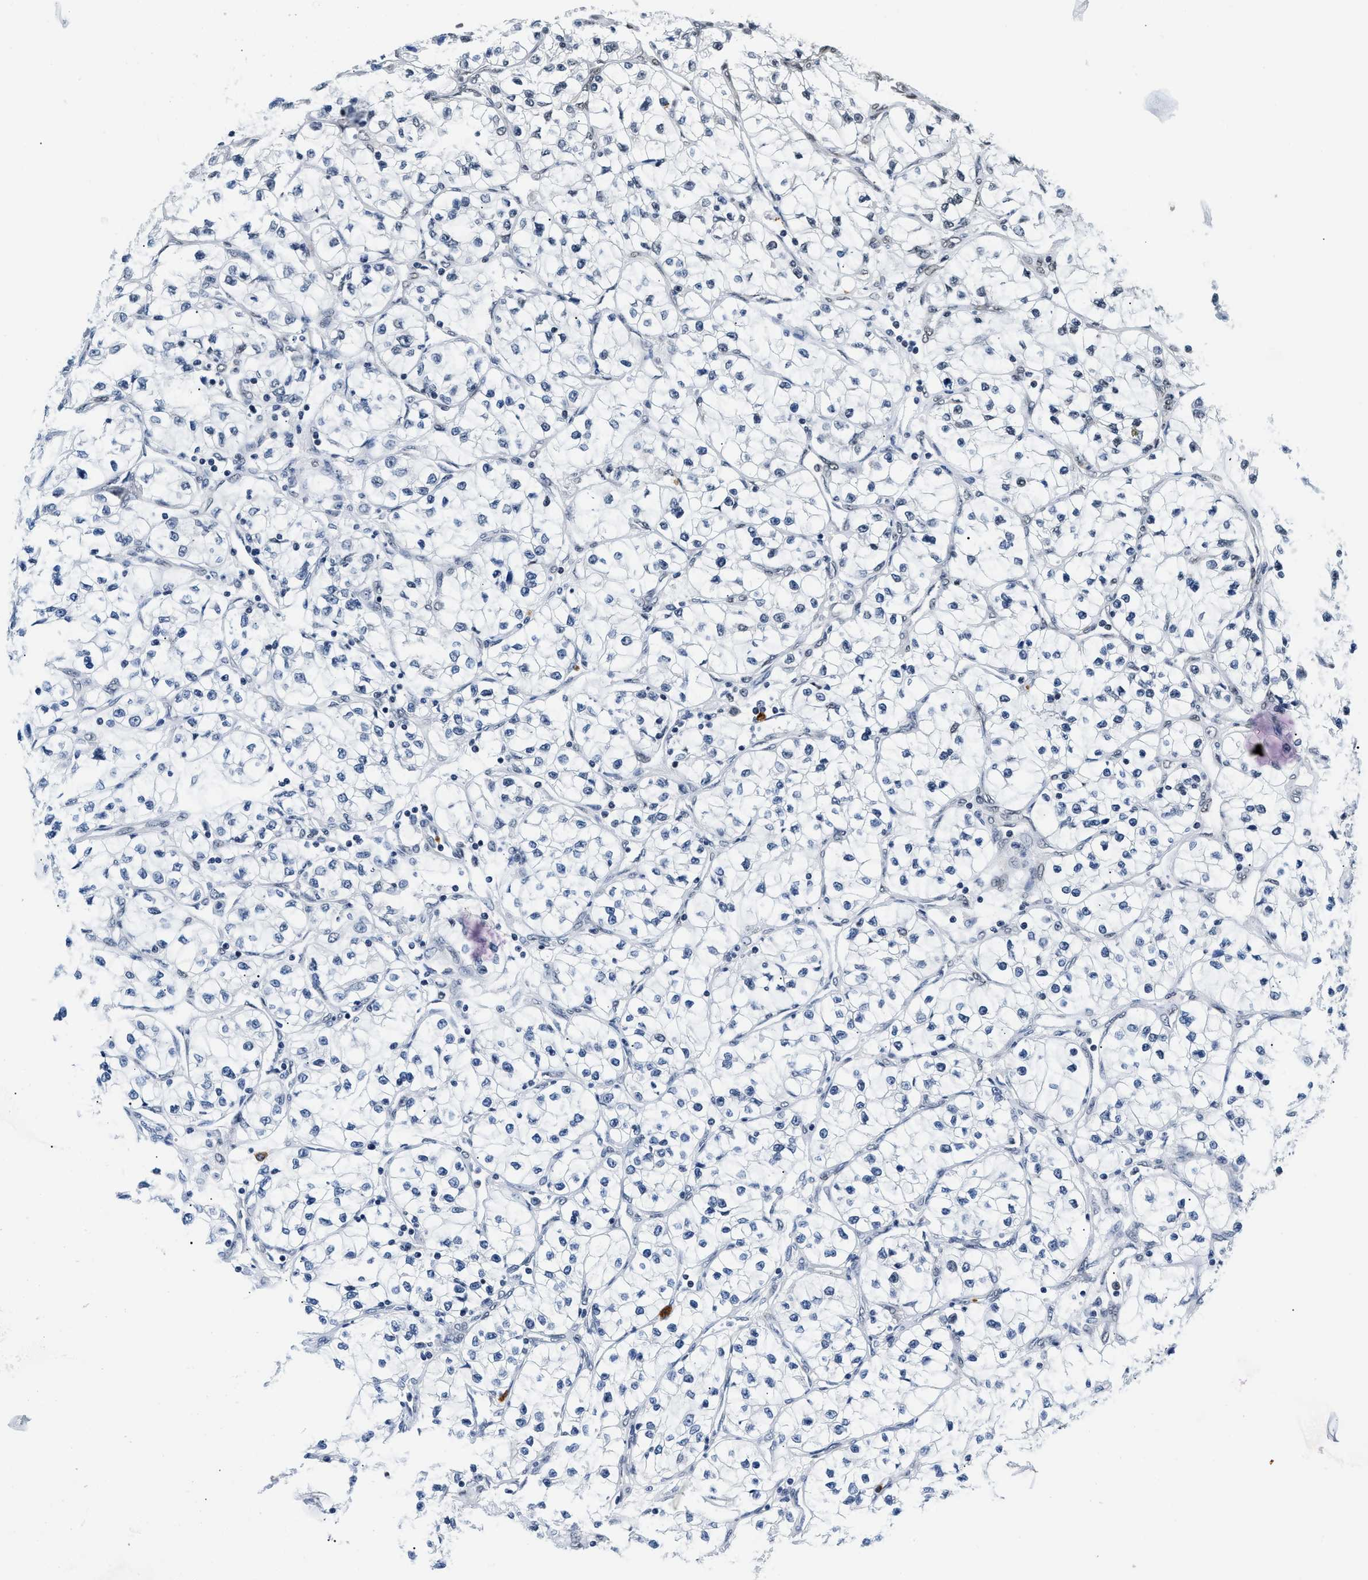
{"staining": {"intensity": "weak", "quantity": "<25%", "location": "nuclear"}, "tissue": "renal cancer", "cell_type": "Tumor cells", "image_type": "cancer", "snomed": [{"axis": "morphology", "description": "Adenocarcinoma, NOS"}, {"axis": "topography", "description": "Kidney"}], "caption": "The image reveals no staining of tumor cells in renal cancer (adenocarcinoma).", "gene": "CCNDBP1", "patient": {"sex": "female", "age": 57}}